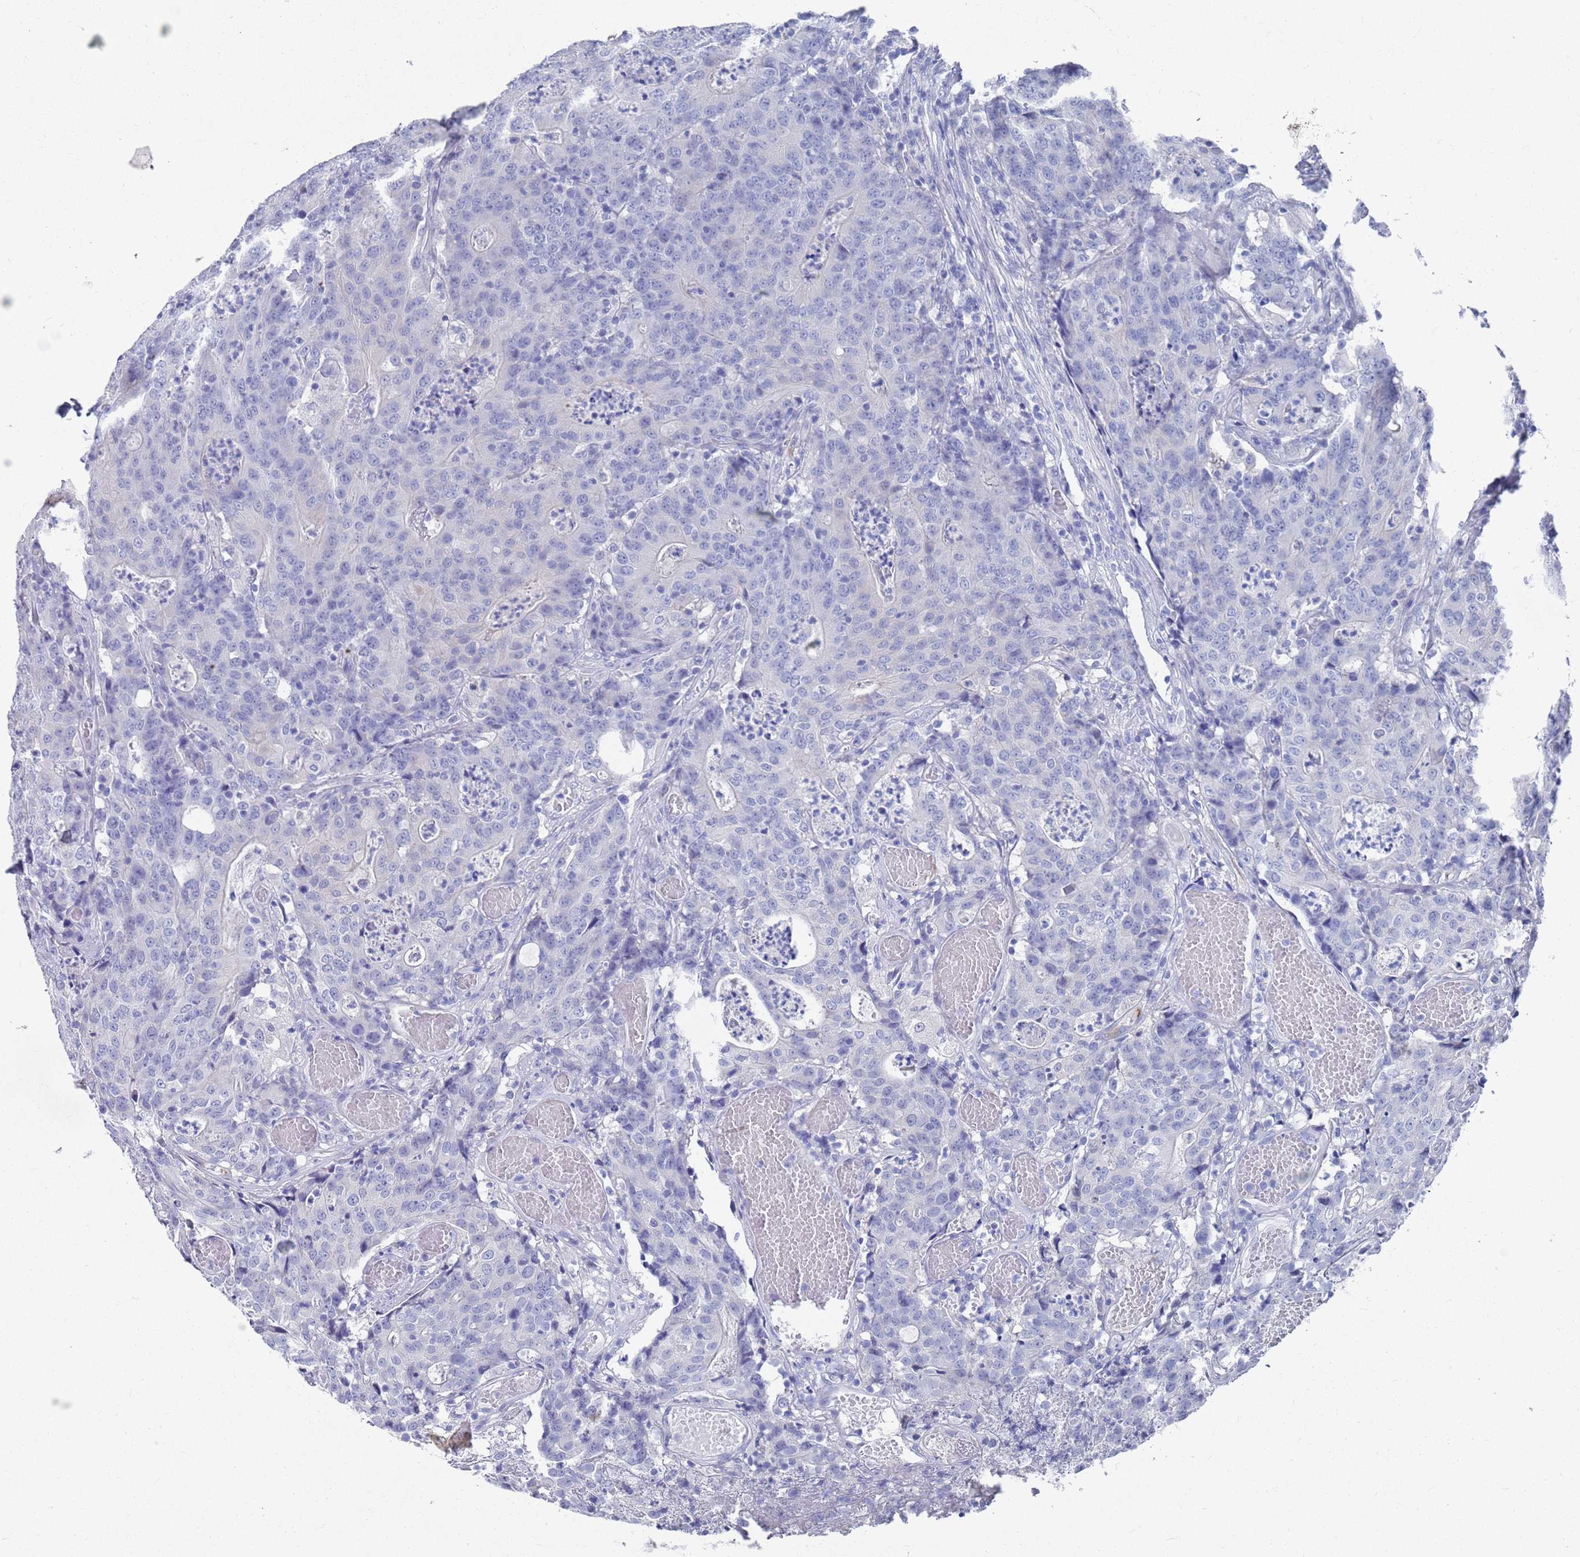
{"staining": {"intensity": "negative", "quantity": "none", "location": "none"}, "tissue": "colorectal cancer", "cell_type": "Tumor cells", "image_type": "cancer", "snomed": [{"axis": "morphology", "description": "Adenocarcinoma, NOS"}, {"axis": "topography", "description": "Colon"}], "caption": "This is an immunohistochemistry (IHC) micrograph of human adenocarcinoma (colorectal). There is no expression in tumor cells.", "gene": "MTMR2", "patient": {"sex": "male", "age": 83}}